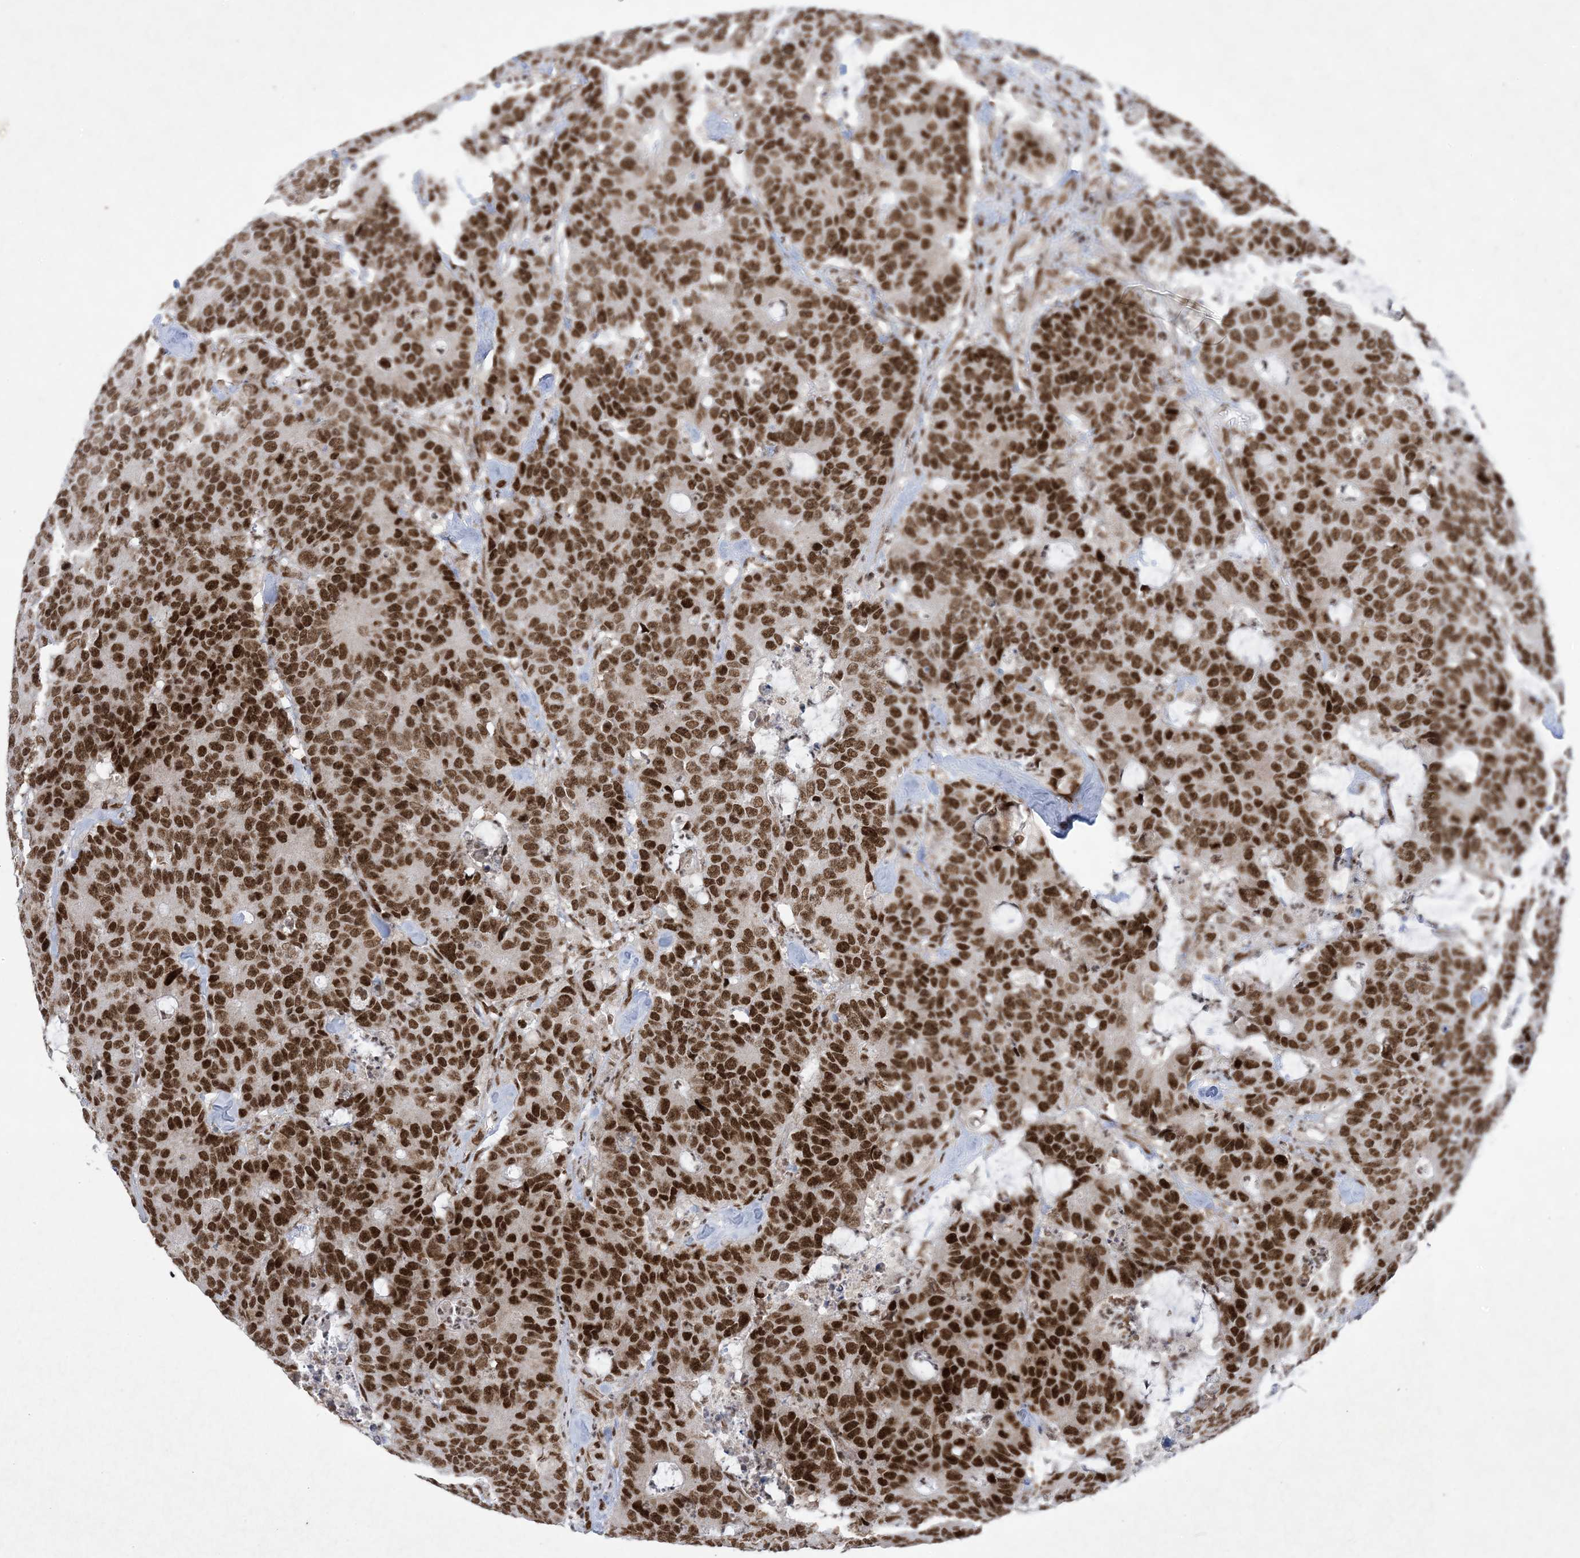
{"staining": {"intensity": "strong", "quantity": ">75%", "location": "nuclear"}, "tissue": "colorectal cancer", "cell_type": "Tumor cells", "image_type": "cancer", "snomed": [{"axis": "morphology", "description": "Adenocarcinoma, NOS"}, {"axis": "topography", "description": "Colon"}], "caption": "Immunohistochemistry (IHC) photomicrograph of neoplastic tissue: colorectal cancer (adenocarcinoma) stained using IHC exhibits high levels of strong protein expression localized specifically in the nuclear of tumor cells, appearing as a nuclear brown color.", "gene": "PKNOX2", "patient": {"sex": "female", "age": 86}}